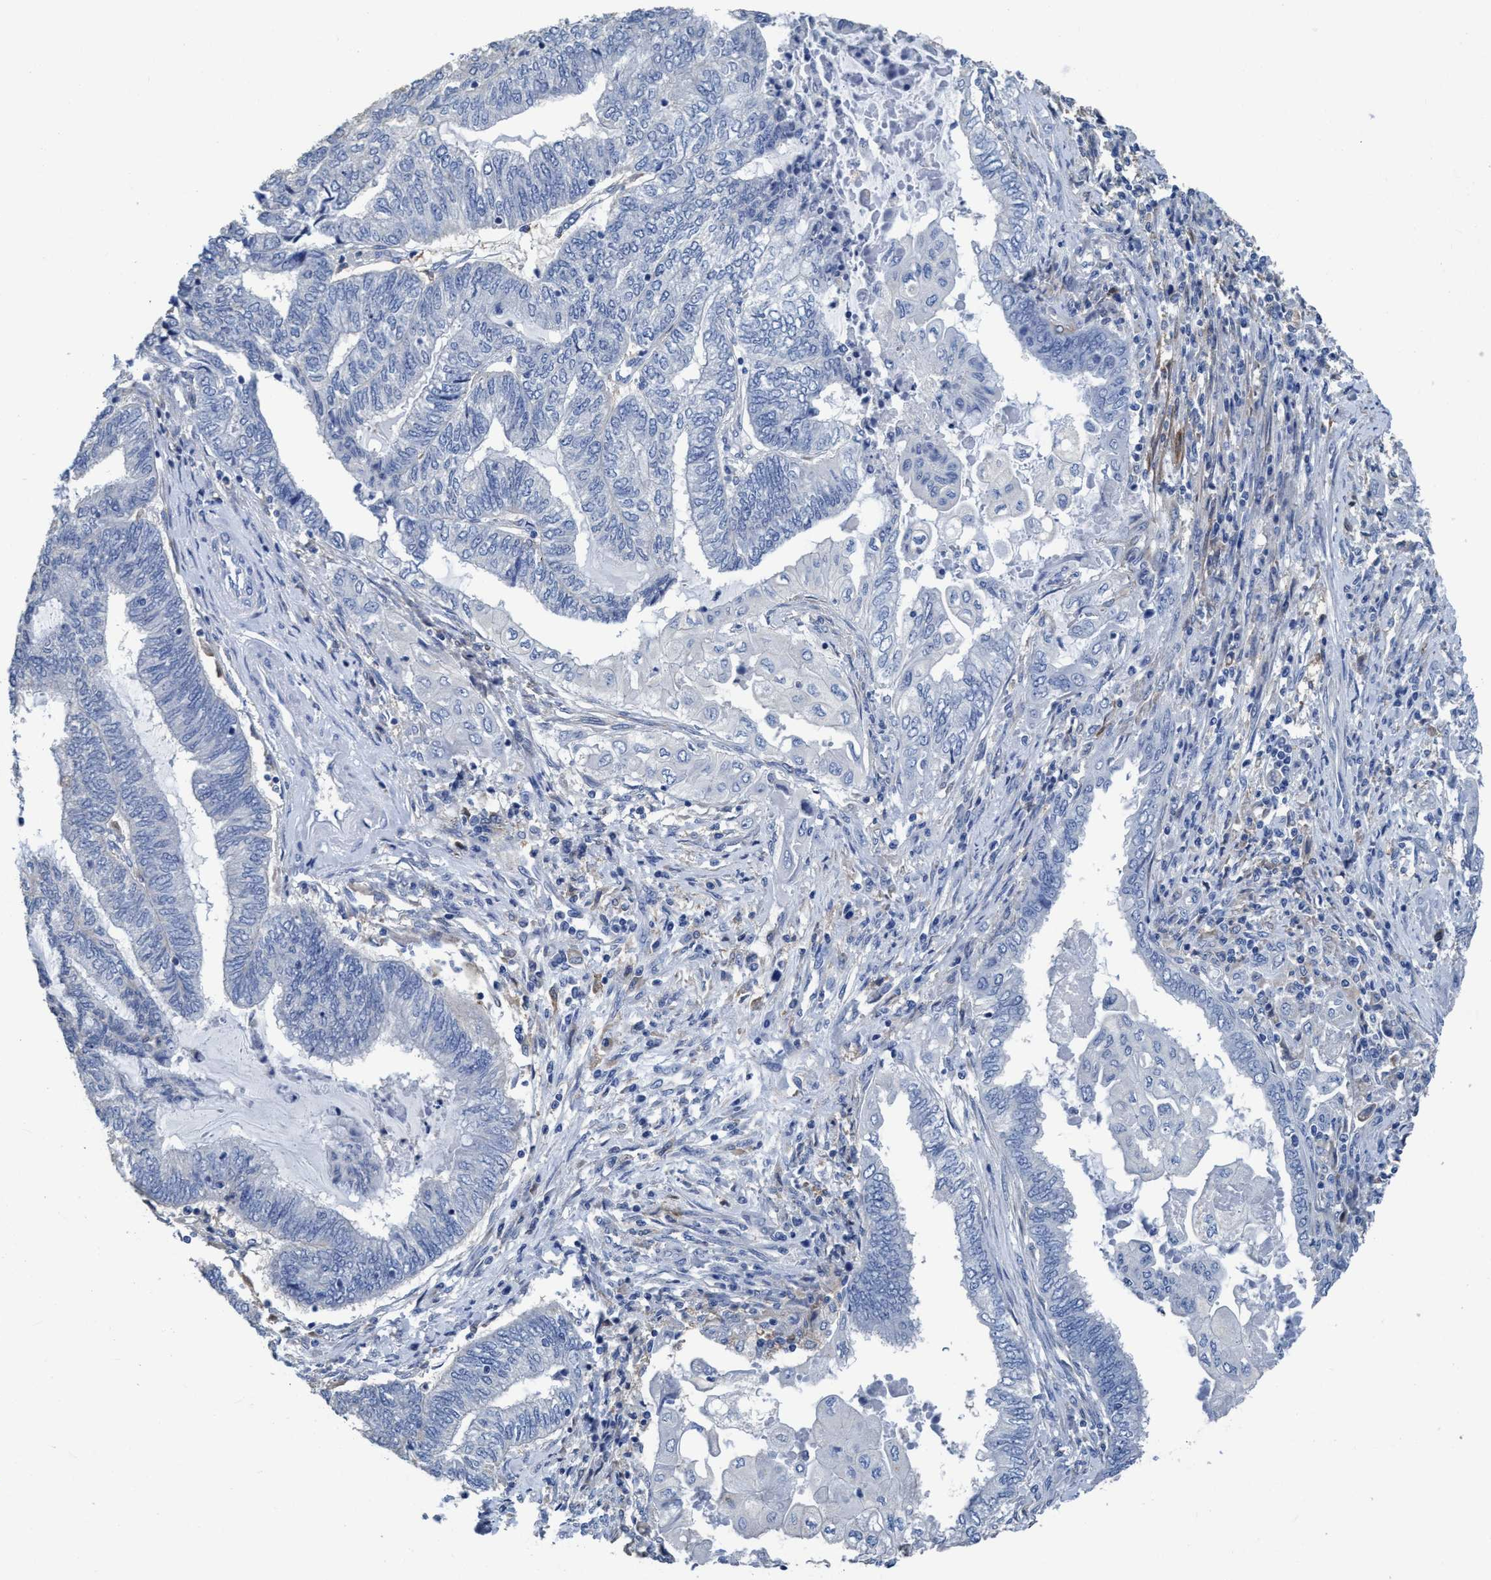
{"staining": {"intensity": "negative", "quantity": "none", "location": "none"}, "tissue": "endometrial cancer", "cell_type": "Tumor cells", "image_type": "cancer", "snomed": [{"axis": "morphology", "description": "Adenocarcinoma, NOS"}, {"axis": "topography", "description": "Uterus"}, {"axis": "topography", "description": "Endometrium"}], "caption": "DAB (3,3'-diaminobenzidine) immunohistochemical staining of human endometrial cancer displays no significant positivity in tumor cells. (Immunohistochemistry (ihc), brightfield microscopy, high magnification).", "gene": "DNAI1", "patient": {"sex": "female", "age": 70}}